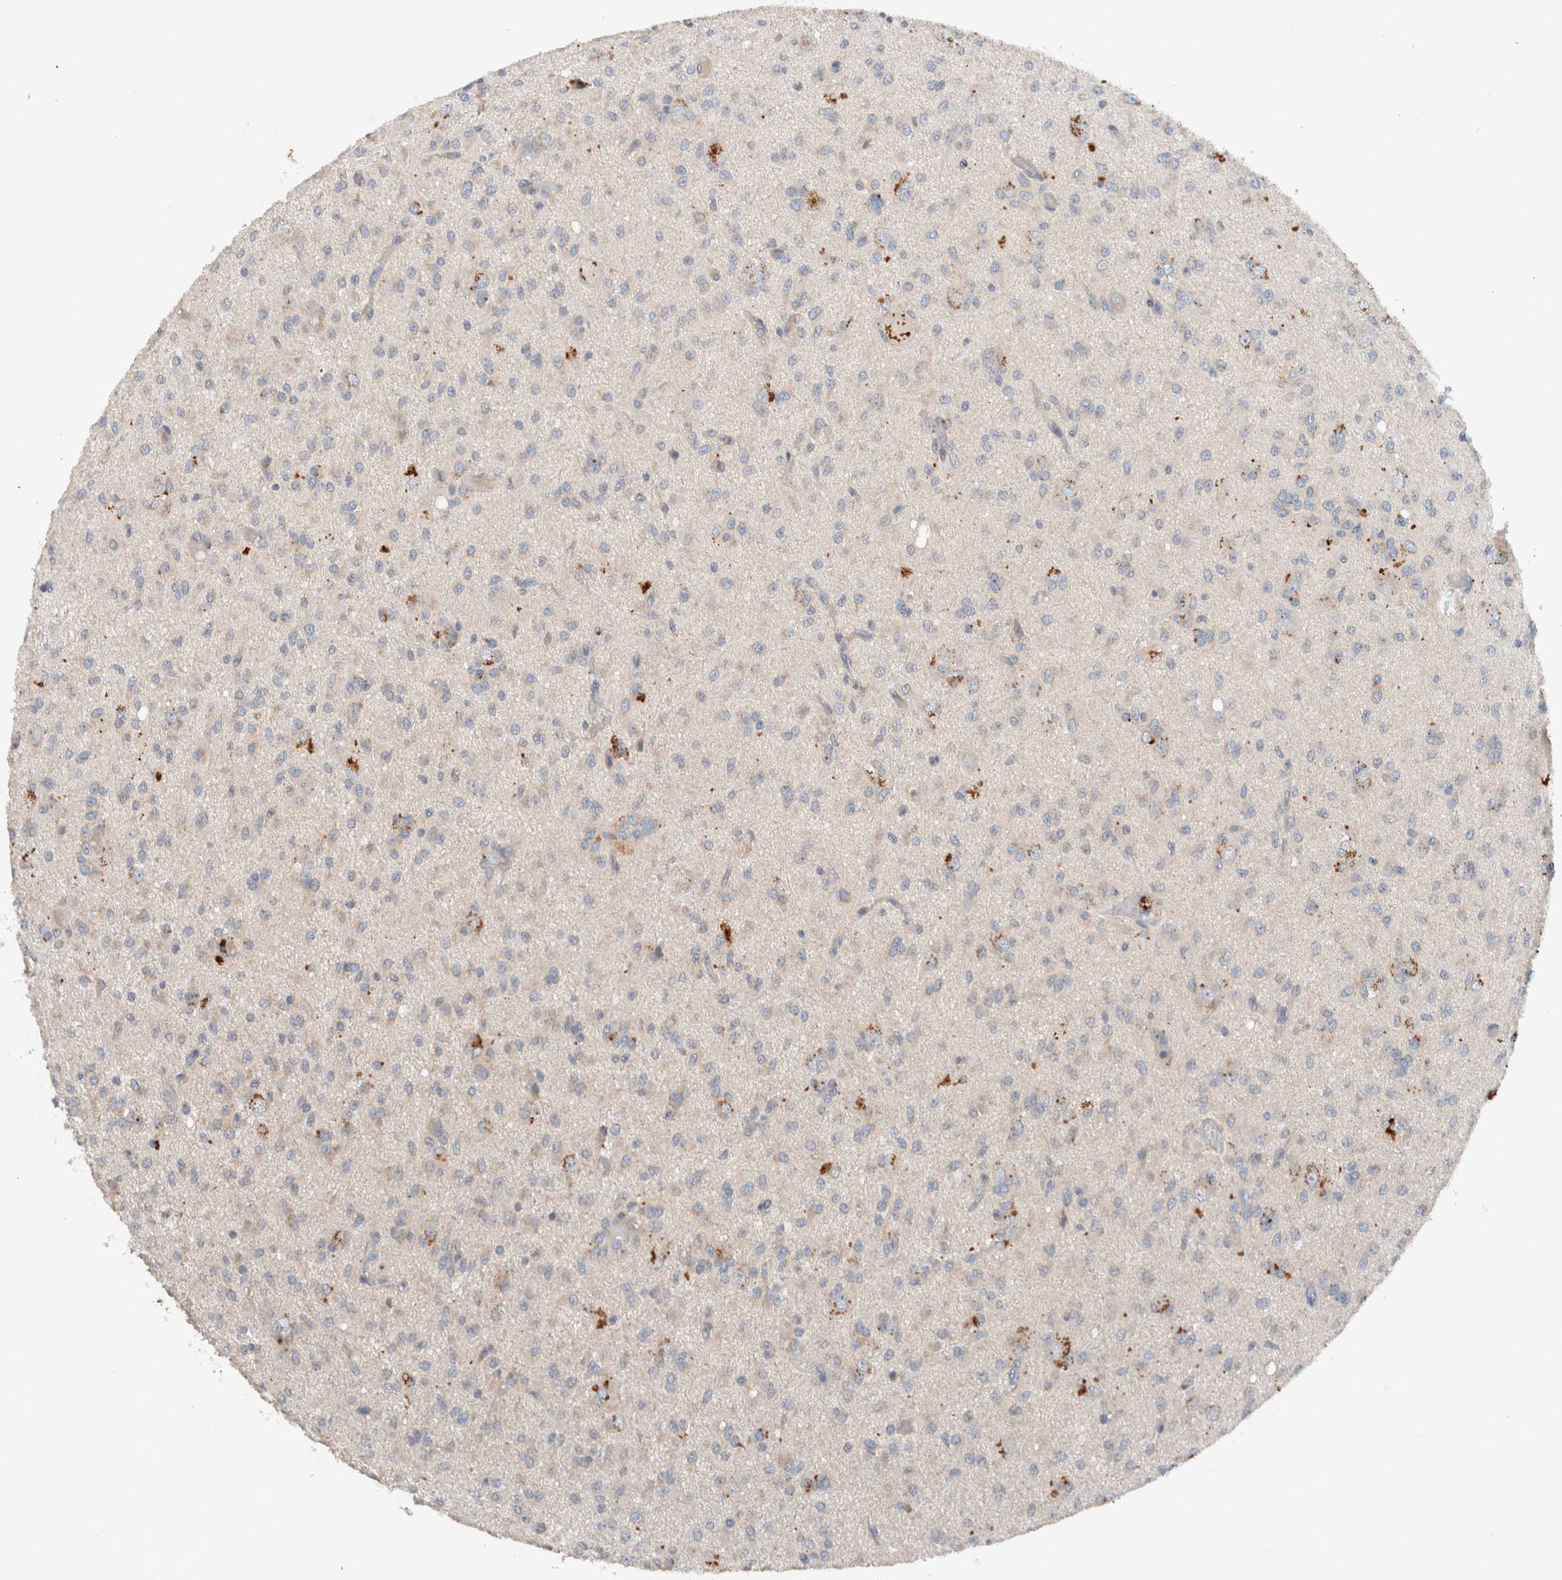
{"staining": {"intensity": "negative", "quantity": "none", "location": "none"}, "tissue": "glioma", "cell_type": "Tumor cells", "image_type": "cancer", "snomed": [{"axis": "morphology", "description": "Glioma, malignant, High grade"}, {"axis": "topography", "description": "Brain"}], "caption": "Immunohistochemistry (IHC) photomicrograph of glioma stained for a protein (brown), which reveals no expression in tumor cells.", "gene": "UGCG", "patient": {"sex": "female", "age": 59}}